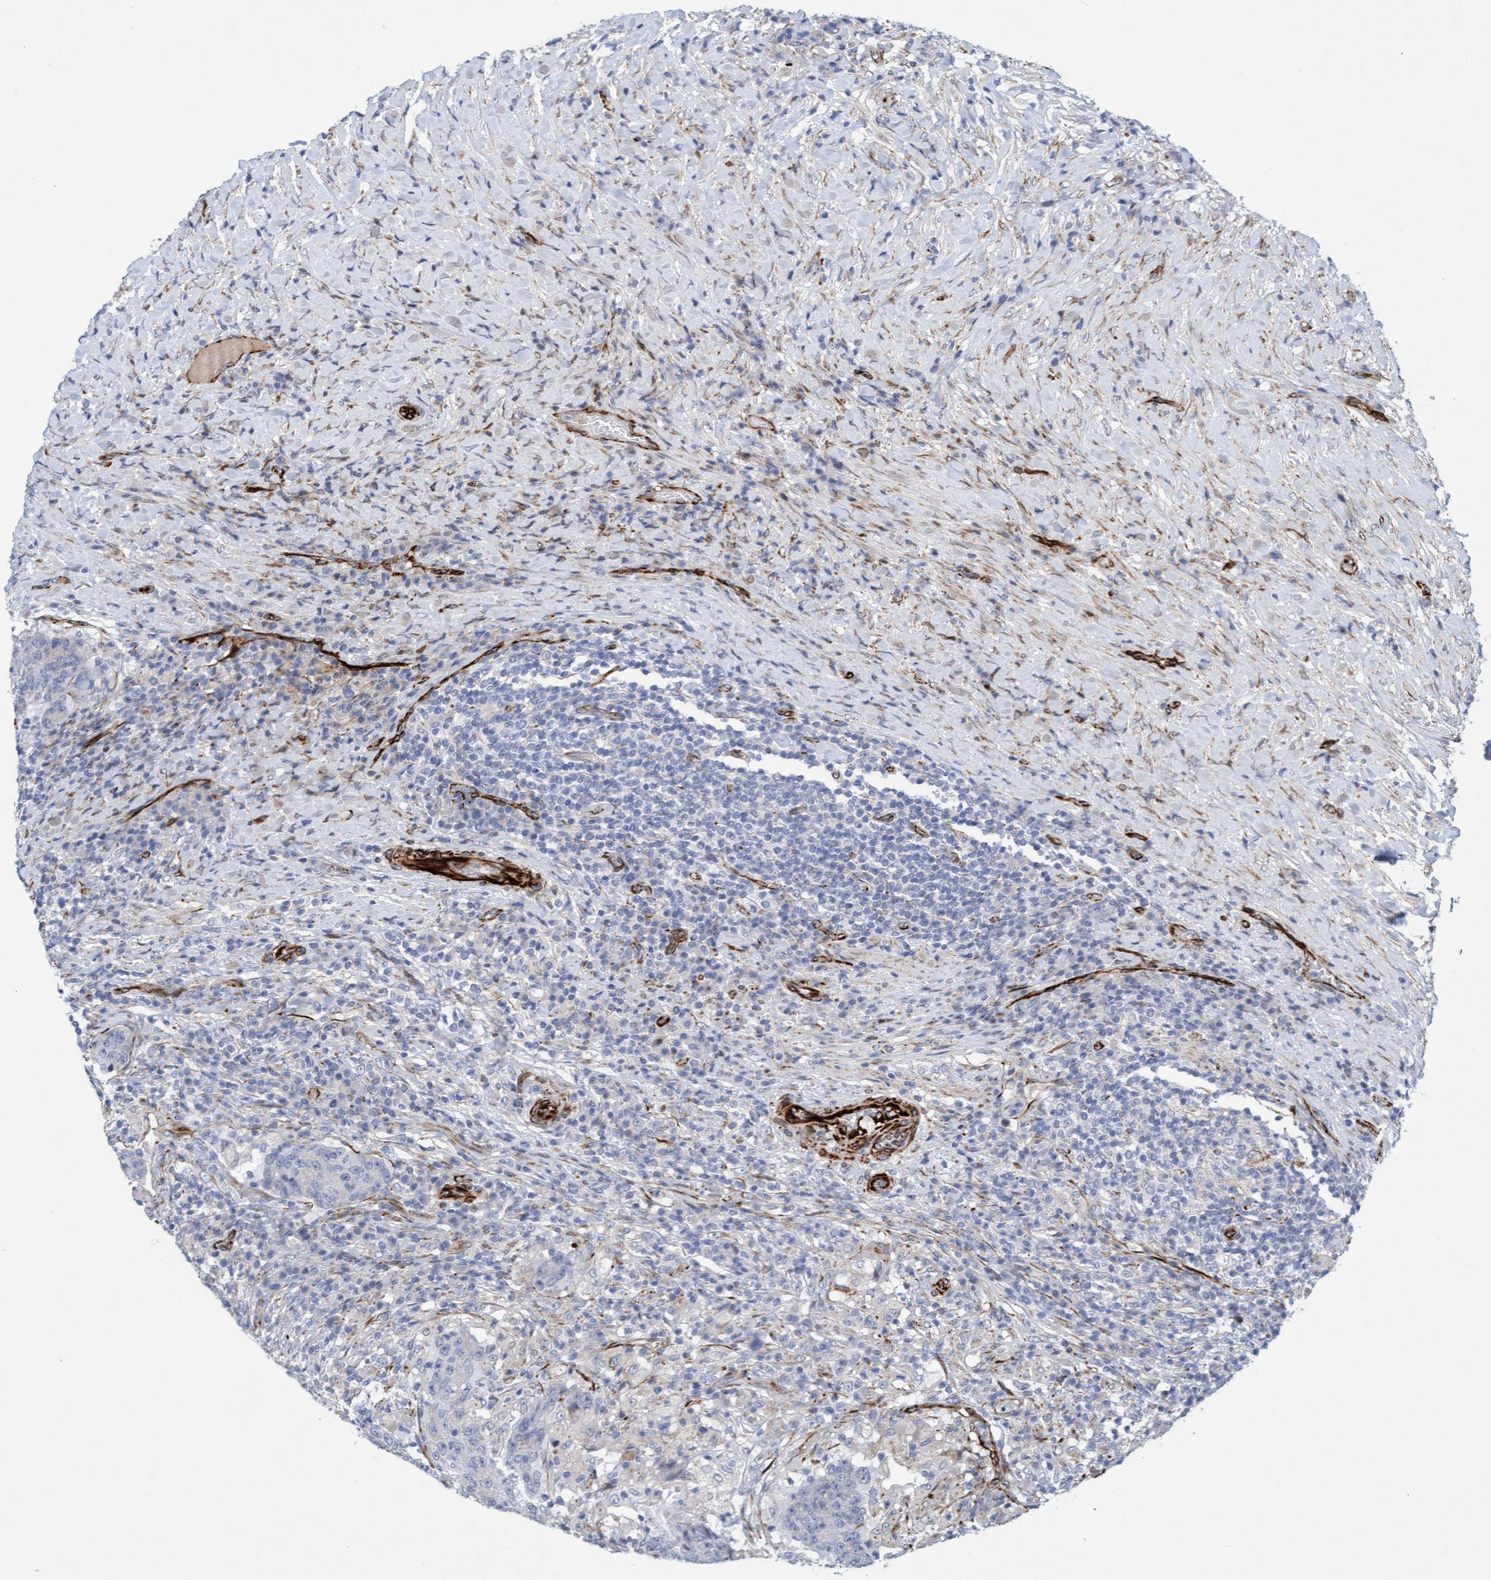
{"staining": {"intensity": "weak", "quantity": "<25%", "location": "cytoplasmic/membranous"}, "tissue": "colorectal cancer", "cell_type": "Tumor cells", "image_type": "cancer", "snomed": [{"axis": "morphology", "description": "Normal tissue, NOS"}, {"axis": "morphology", "description": "Adenocarcinoma, NOS"}, {"axis": "topography", "description": "Colon"}], "caption": "Tumor cells show no significant protein staining in adenocarcinoma (colorectal).", "gene": "POLG2", "patient": {"sex": "female", "age": 75}}